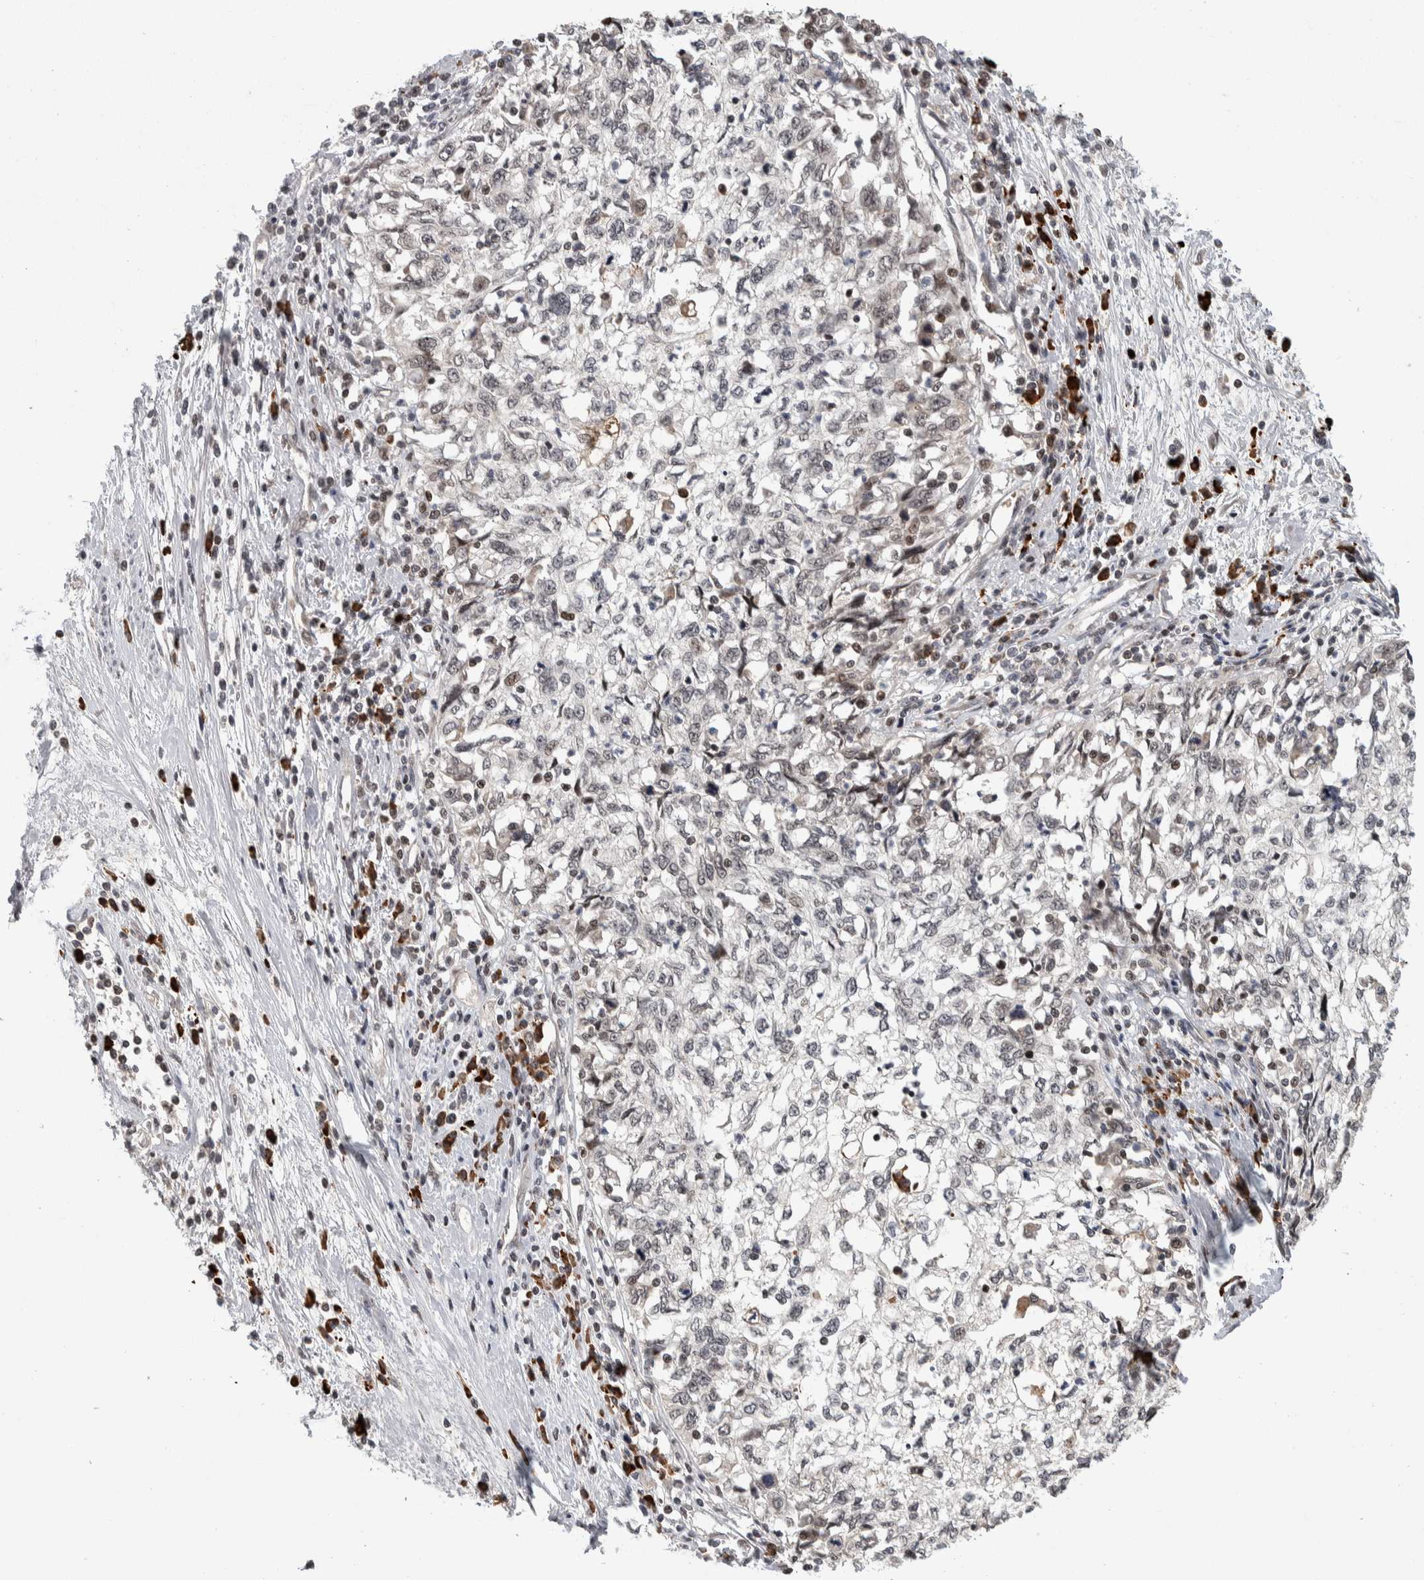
{"staining": {"intensity": "negative", "quantity": "none", "location": "none"}, "tissue": "cervical cancer", "cell_type": "Tumor cells", "image_type": "cancer", "snomed": [{"axis": "morphology", "description": "Squamous cell carcinoma, NOS"}, {"axis": "topography", "description": "Cervix"}], "caption": "Tumor cells are negative for brown protein staining in cervical squamous cell carcinoma.", "gene": "ZNF592", "patient": {"sex": "female", "age": 57}}